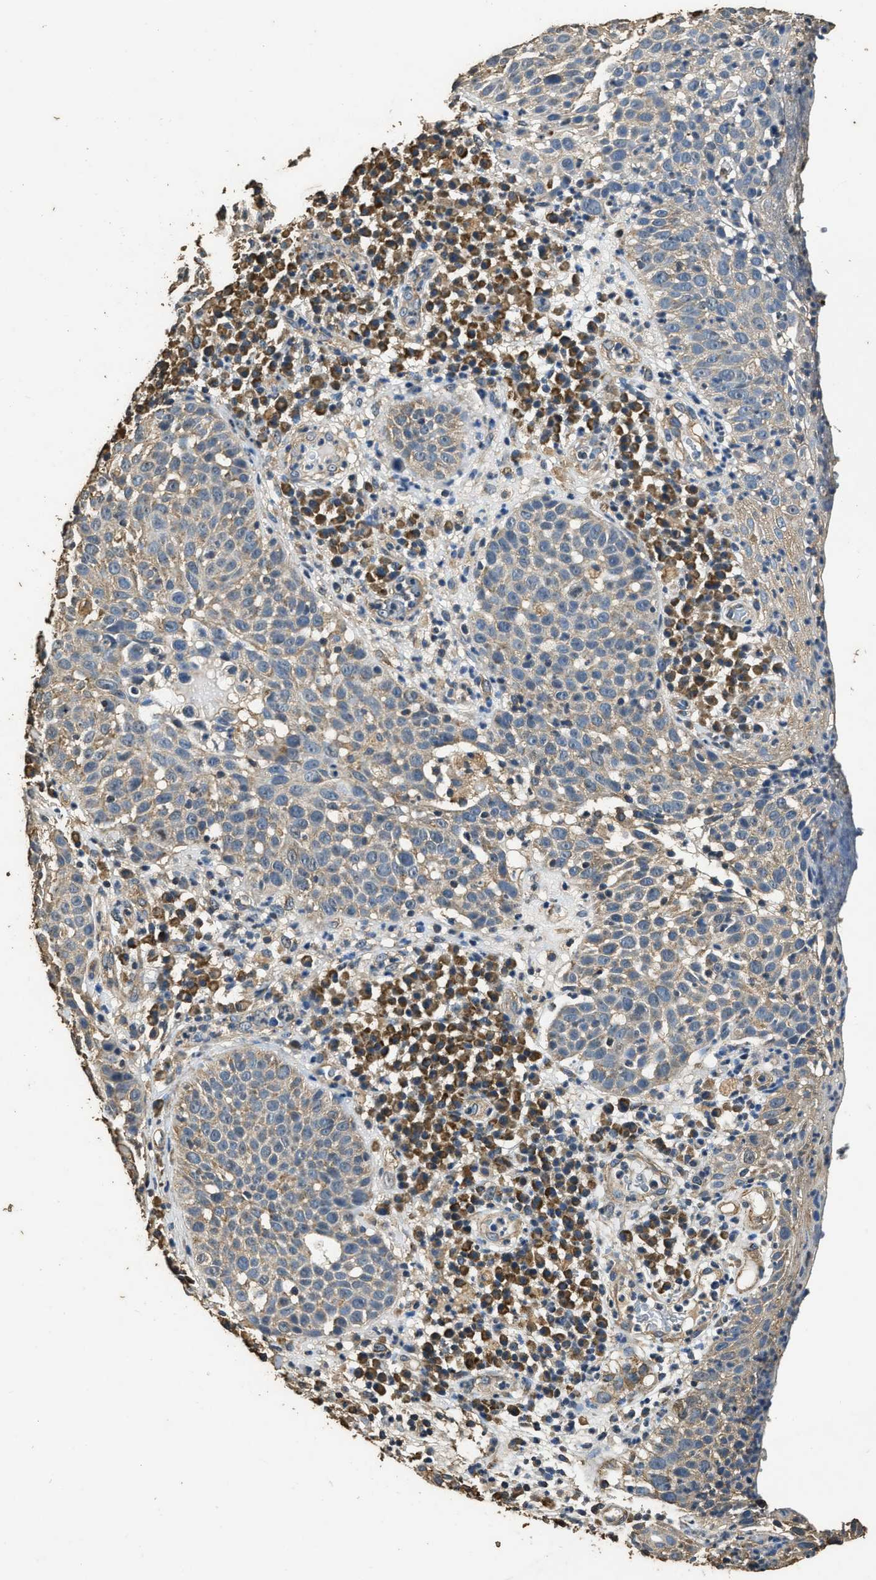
{"staining": {"intensity": "weak", "quantity": "<25%", "location": "cytoplasmic/membranous"}, "tissue": "skin cancer", "cell_type": "Tumor cells", "image_type": "cancer", "snomed": [{"axis": "morphology", "description": "Squamous cell carcinoma in situ, NOS"}, {"axis": "morphology", "description": "Squamous cell carcinoma, NOS"}, {"axis": "topography", "description": "Skin"}], "caption": "An immunohistochemistry (IHC) photomicrograph of skin cancer is shown. There is no staining in tumor cells of skin cancer. (DAB (3,3'-diaminobenzidine) immunohistochemistry, high magnification).", "gene": "MIB1", "patient": {"sex": "male", "age": 93}}